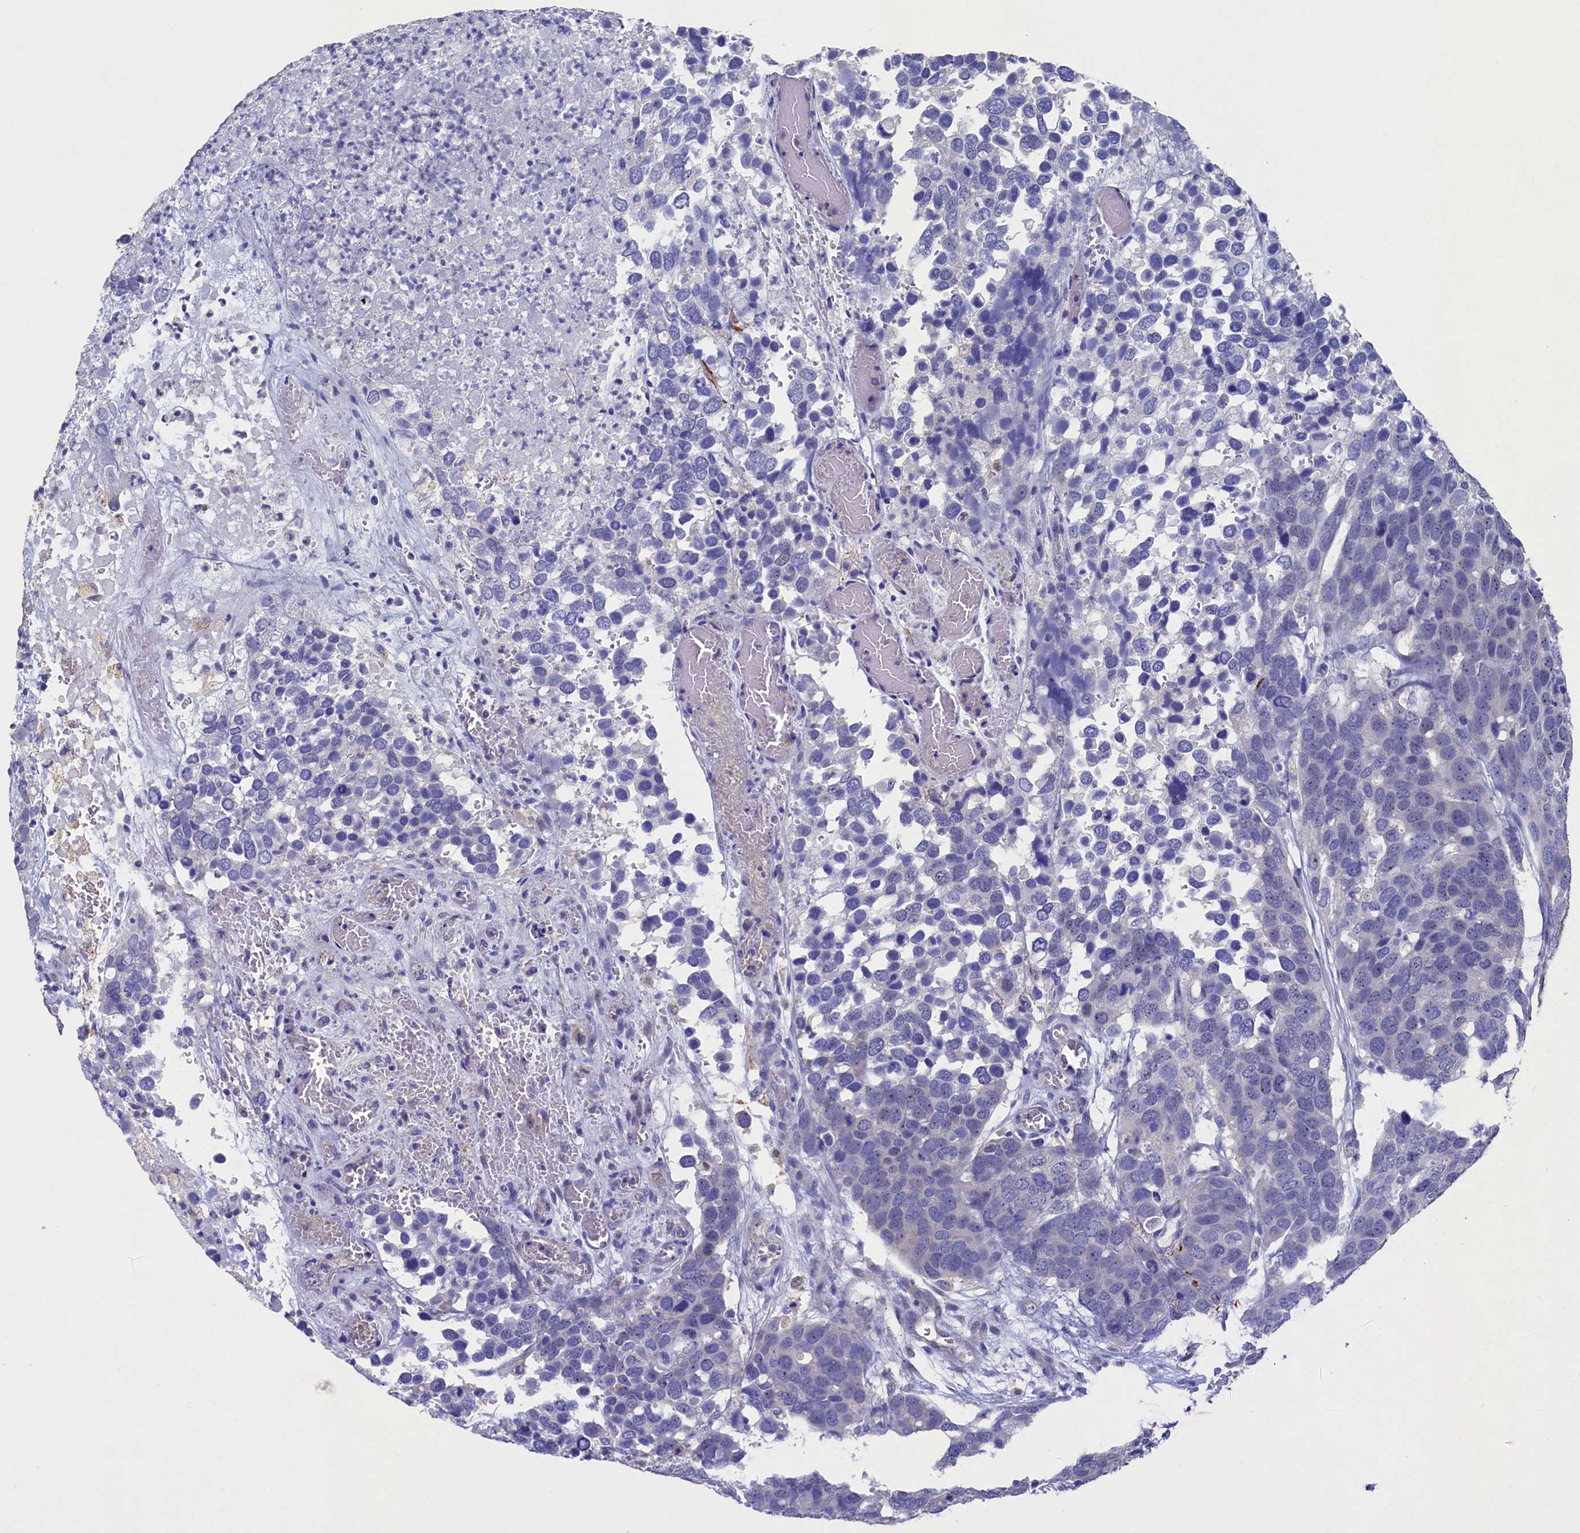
{"staining": {"intensity": "negative", "quantity": "none", "location": "none"}, "tissue": "breast cancer", "cell_type": "Tumor cells", "image_type": "cancer", "snomed": [{"axis": "morphology", "description": "Duct carcinoma"}, {"axis": "topography", "description": "Breast"}], "caption": "This image is of invasive ductal carcinoma (breast) stained with IHC to label a protein in brown with the nuclei are counter-stained blue. There is no positivity in tumor cells. (Brightfield microscopy of DAB immunohistochemistry (IHC) at high magnification).", "gene": "CBLIF", "patient": {"sex": "female", "age": 83}}